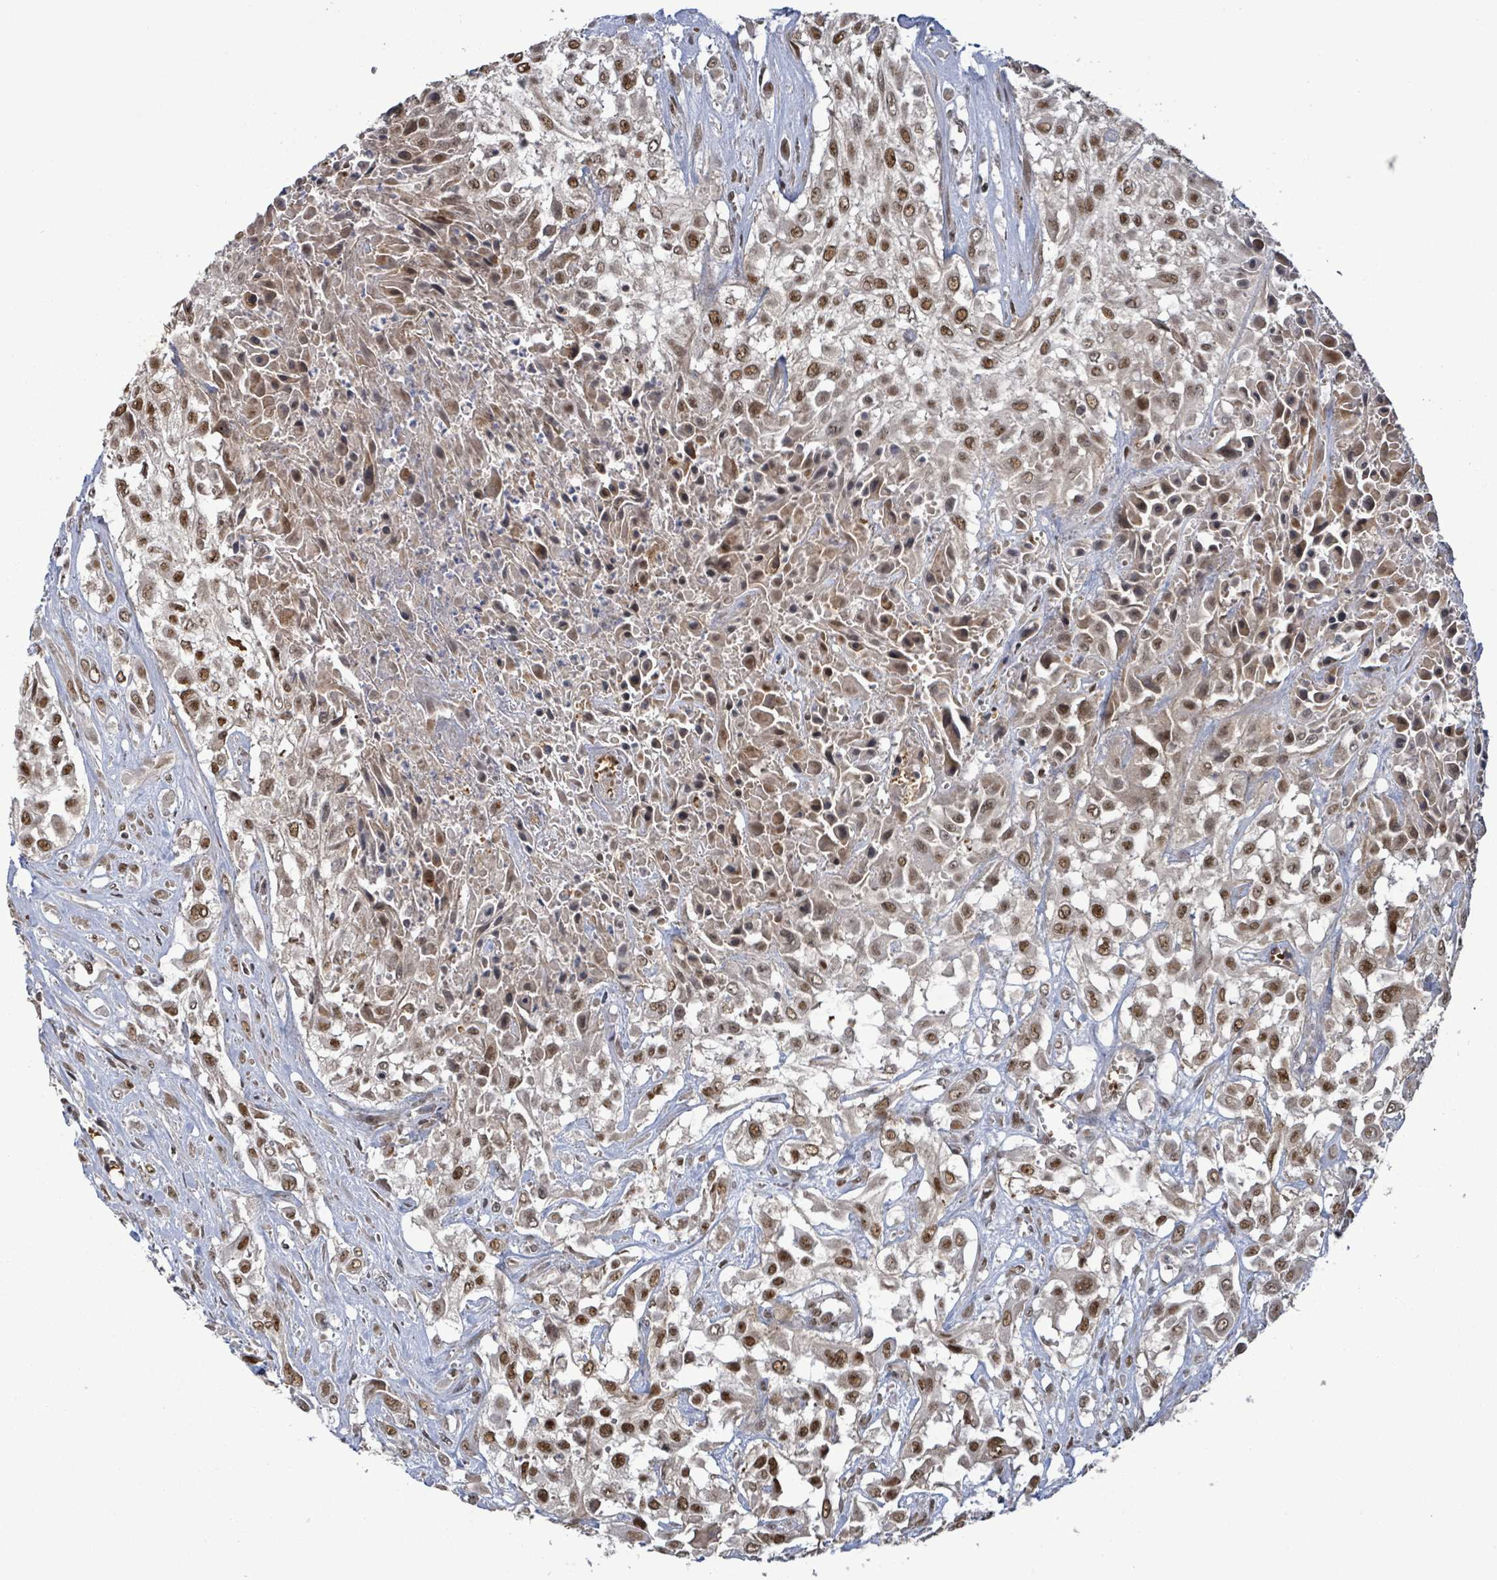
{"staining": {"intensity": "moderate", "quantity": ">75%", "location": "nuclear"}, "tissue": "urothelial cancer", "cell_type": "Tumor cells", "image_type": "cancer", "snomed": [{"axis": "morphology", "description": "Urothelial carcinoma, High grade"}, {"axis": "topography", "description": "Urinary bladder"}], "caption": "Urothelial carcinoma (high-grade) stained with a brown dye demonstrates moderate nuclear positive positivity in approximately >75% of tumor cells.", "gene": "PATZ1", "patient": {"sex": "male", "age": 57}}